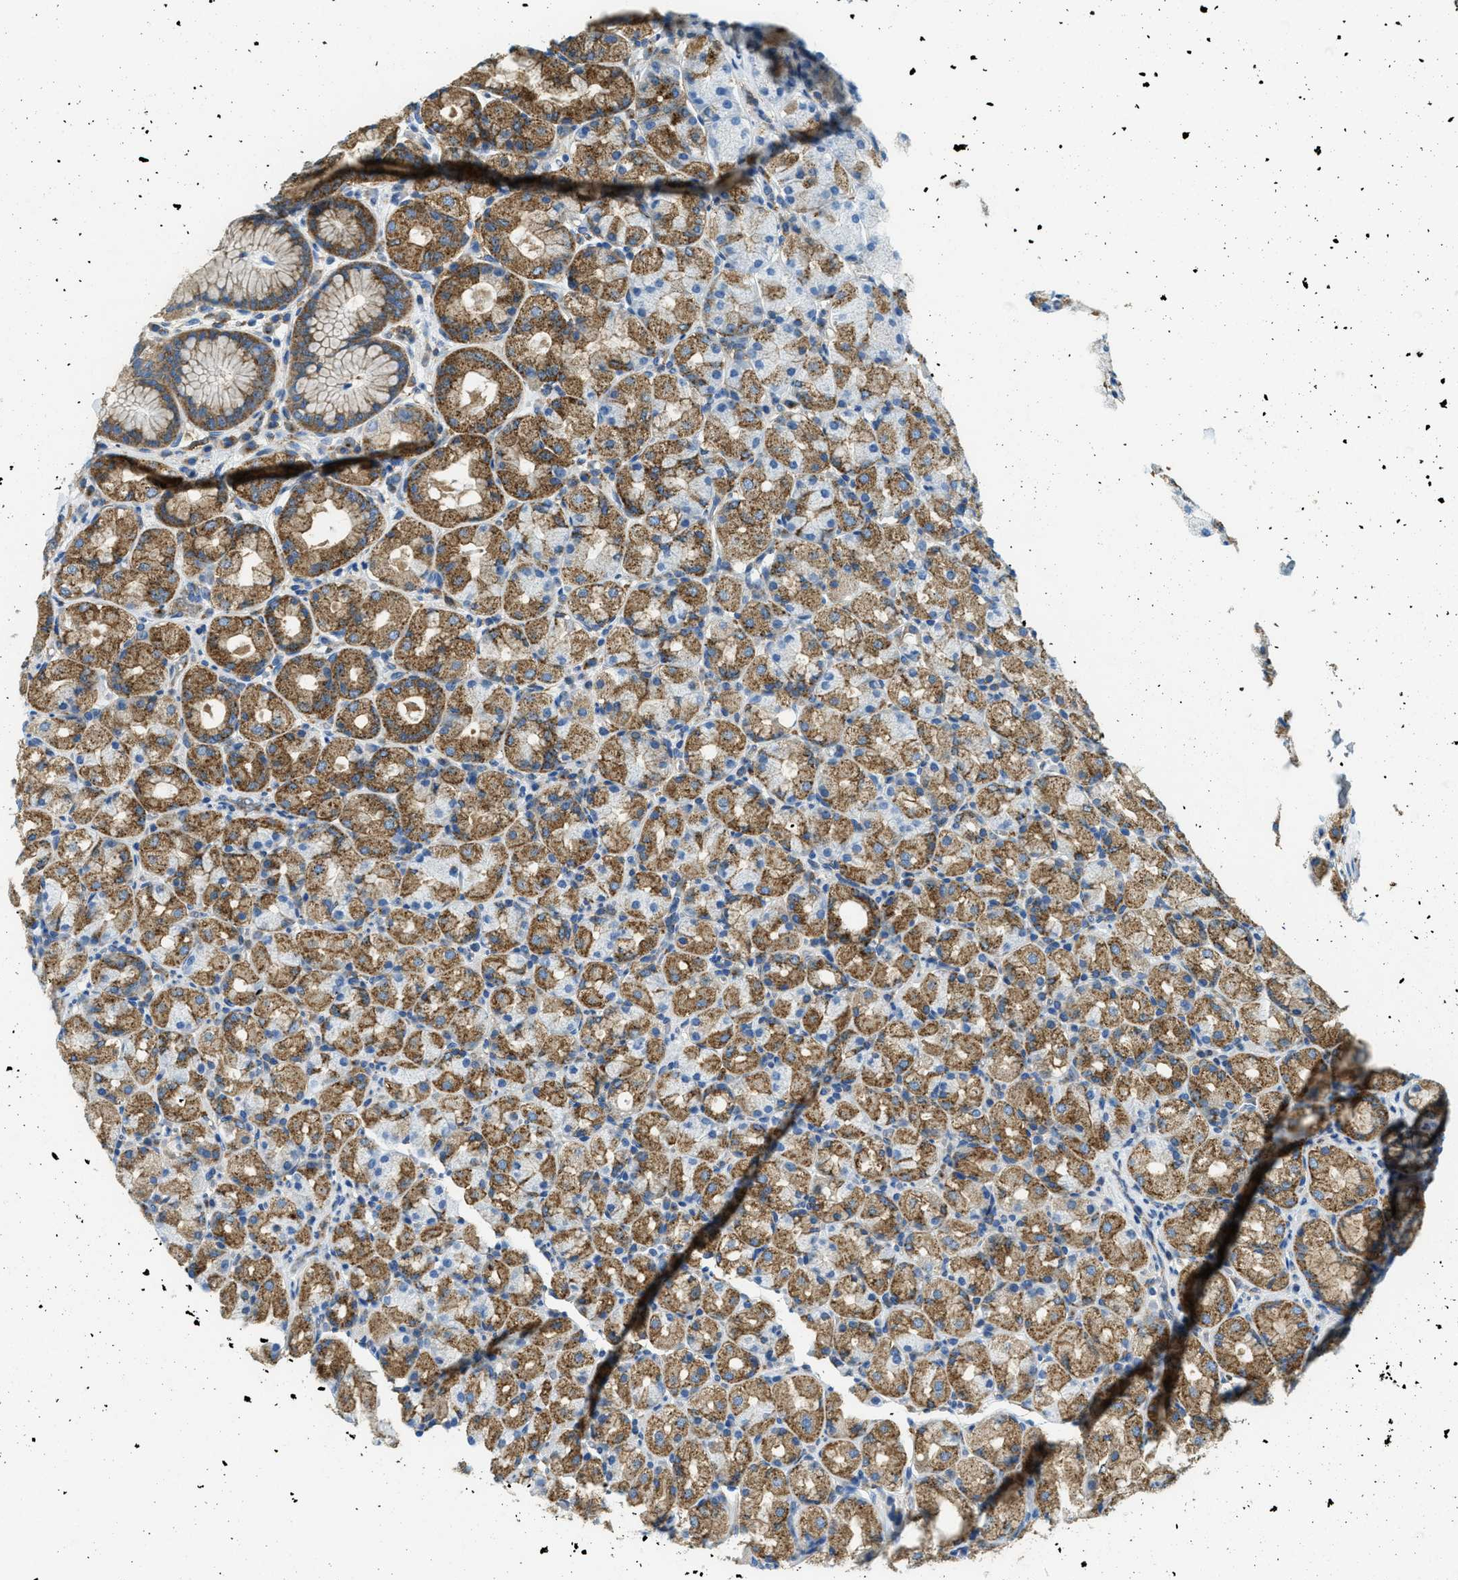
{"staining": {"intensity": "moderate", "quantity": ">75%", "location": "cytoplasmic/membranous"}, "tissue": "stomach", "cell_type": "Glandular cells", "image_type": "normal", "snomed": [{"axis": "morphology", "description": "Normal tissue, NOS"}, {"axis": "topography", "description": "Stomach, upper"}], "caption": "IHC staining of normal stomach, which demonstrates medium levels of moderate cytoplasmic/membranous expression in approximately >75% of glandular cells indicating moderate cytoplasmic/membranous protein expression. The staining was performed using DAB (brown) for protein detection and nuclei were counterstained in hematoxylin (blue).", "gene": "AP2B1", "patient": {"sex": "male", "age": 68}}